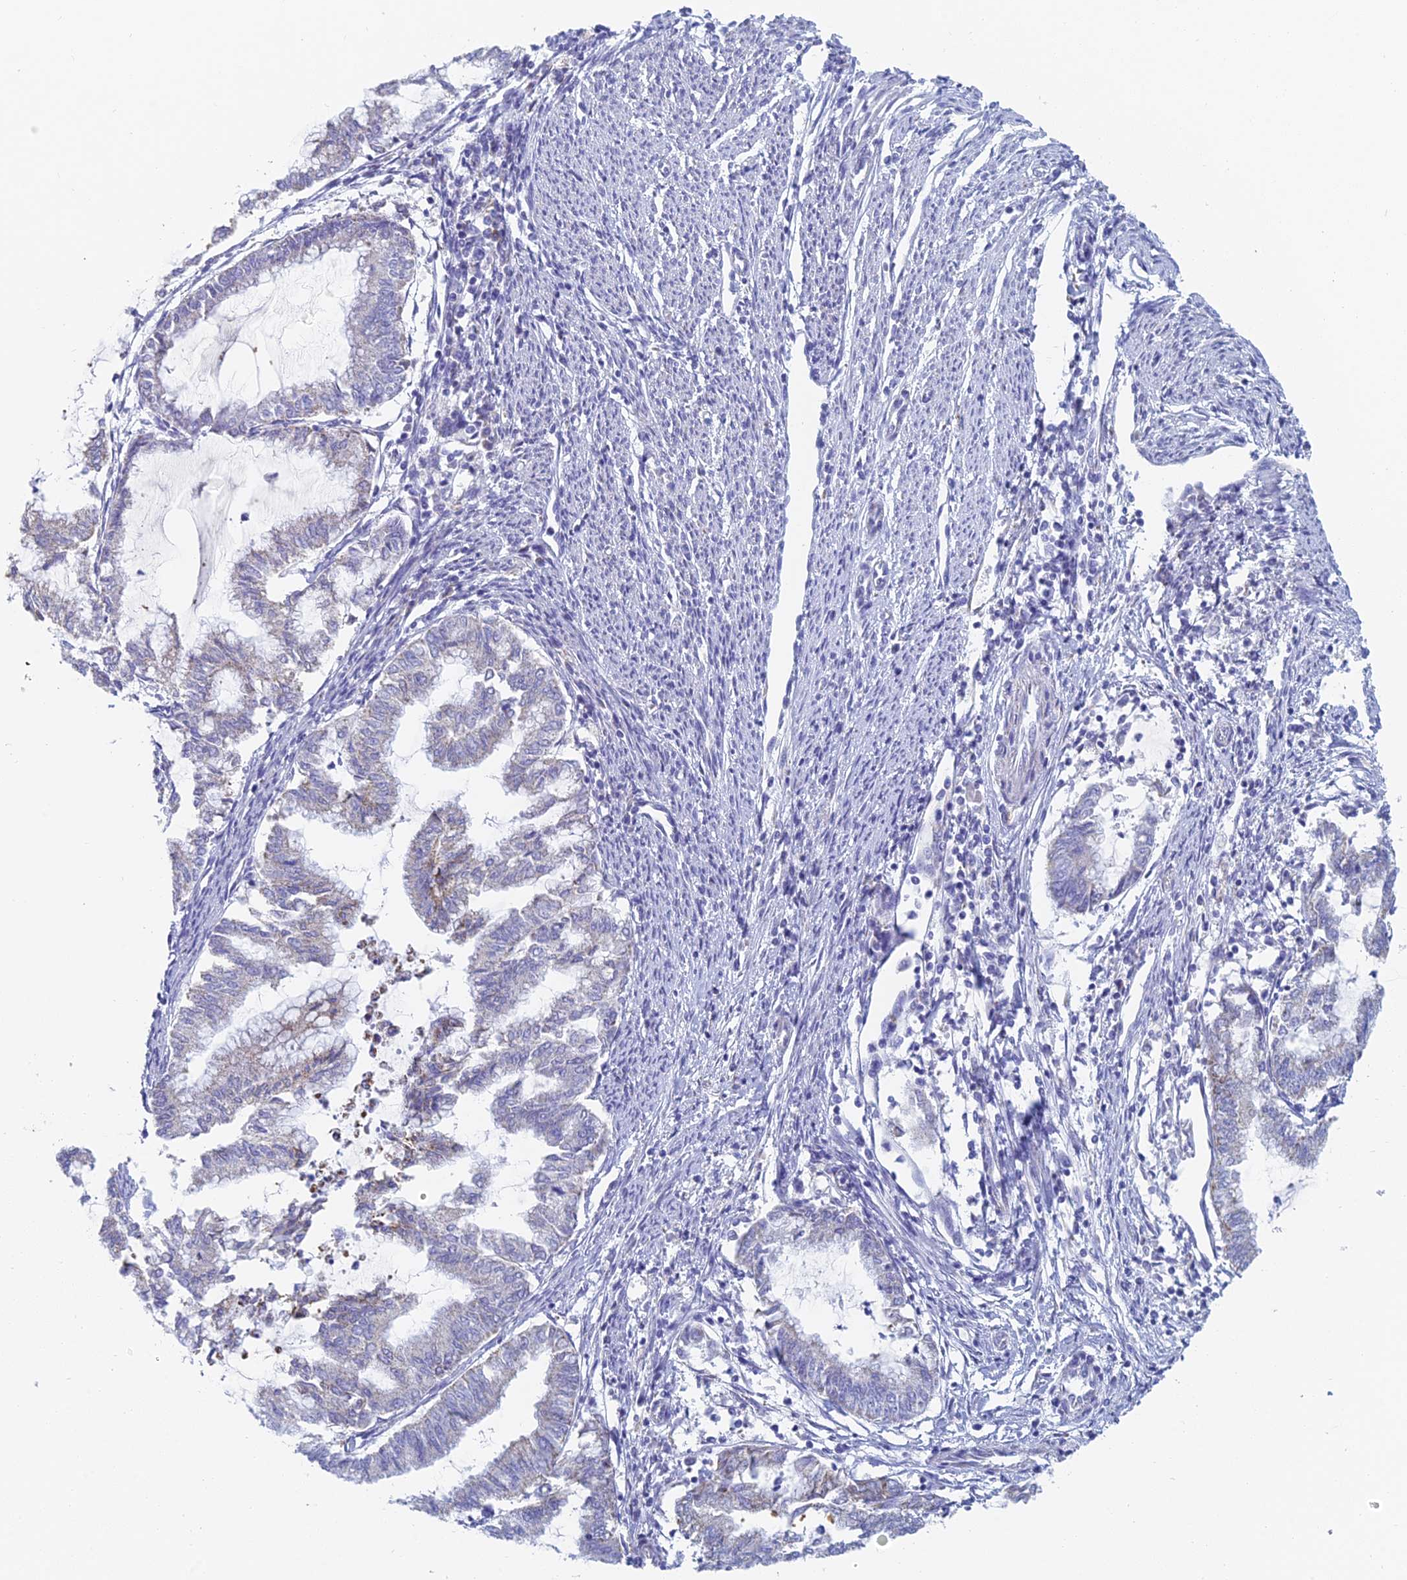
{"staining": {"intensity": "weak", "quantity": "<25%", "location": "cytoplasmic/membranous"}, "tissue": "endometrial cancer", "cell_type": "Tumor cells", "image_type": "cancer", "snomed": [{"axis": "morphology", "description": "Adenocarcinoma, NOS"}, {"axis": "topography", "description": "Endometrium"}], "caption": "A histopathology image of human endometrial cancer is negative for staining in tumor cells.", "gene": "ACSM1", "patient": {"sex": "female", "age": 79}}